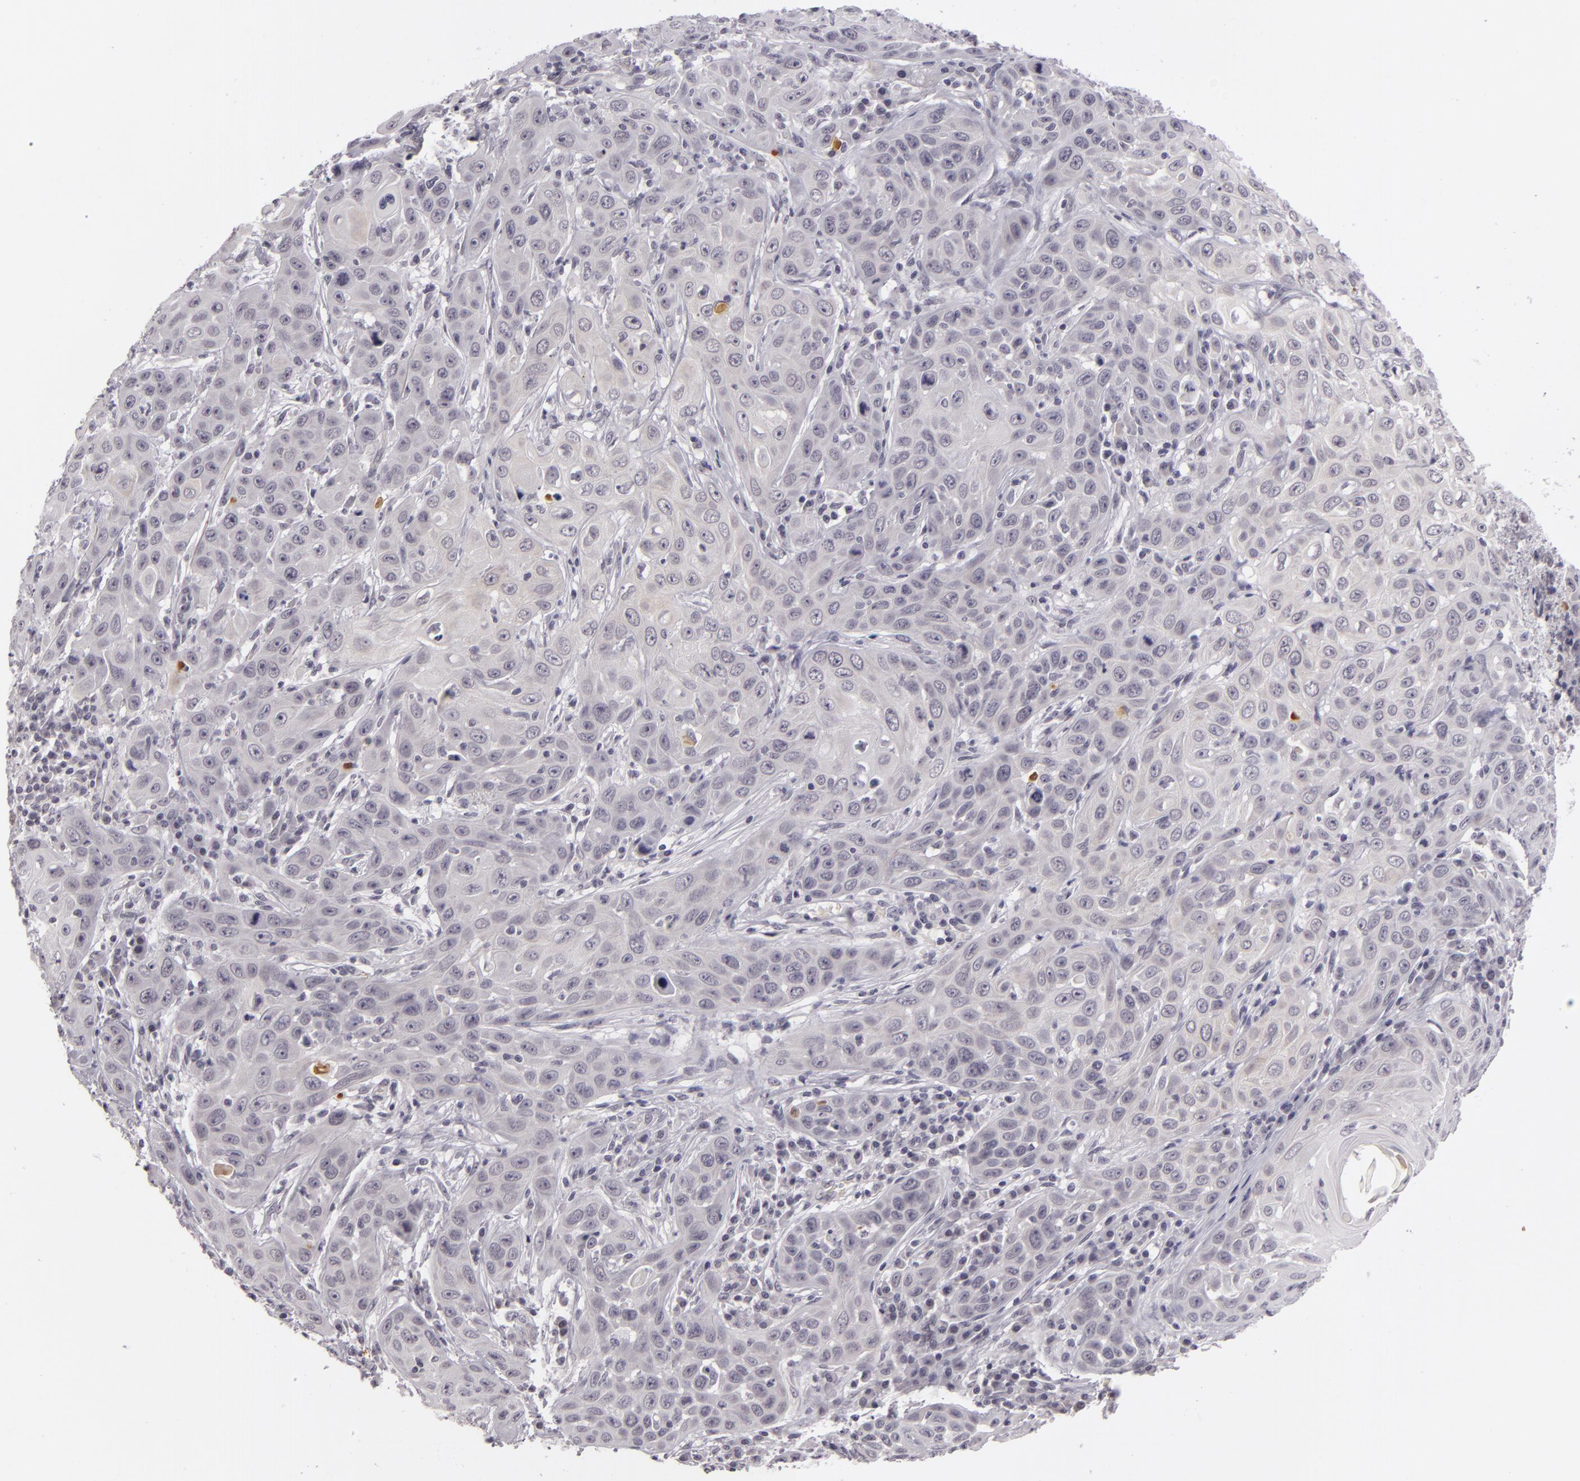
{"staining": {"intensity": "negative", "quantity": "none", "location": "none"}, "tissue": "skin cancer", "cell_type": "Tumor cells", "image_type": "cancer", "snomed": [{"axis": "morphology", "description": "Squamous cell carcinoma, NOS"}, {"axis": "topography", "description": "Skin"}], "caption": "The micrograph exhibits no staining of tumor cells in skin cancer.", "gene": "ZNF205", "patient": {"sex": "male", "age": 84}}